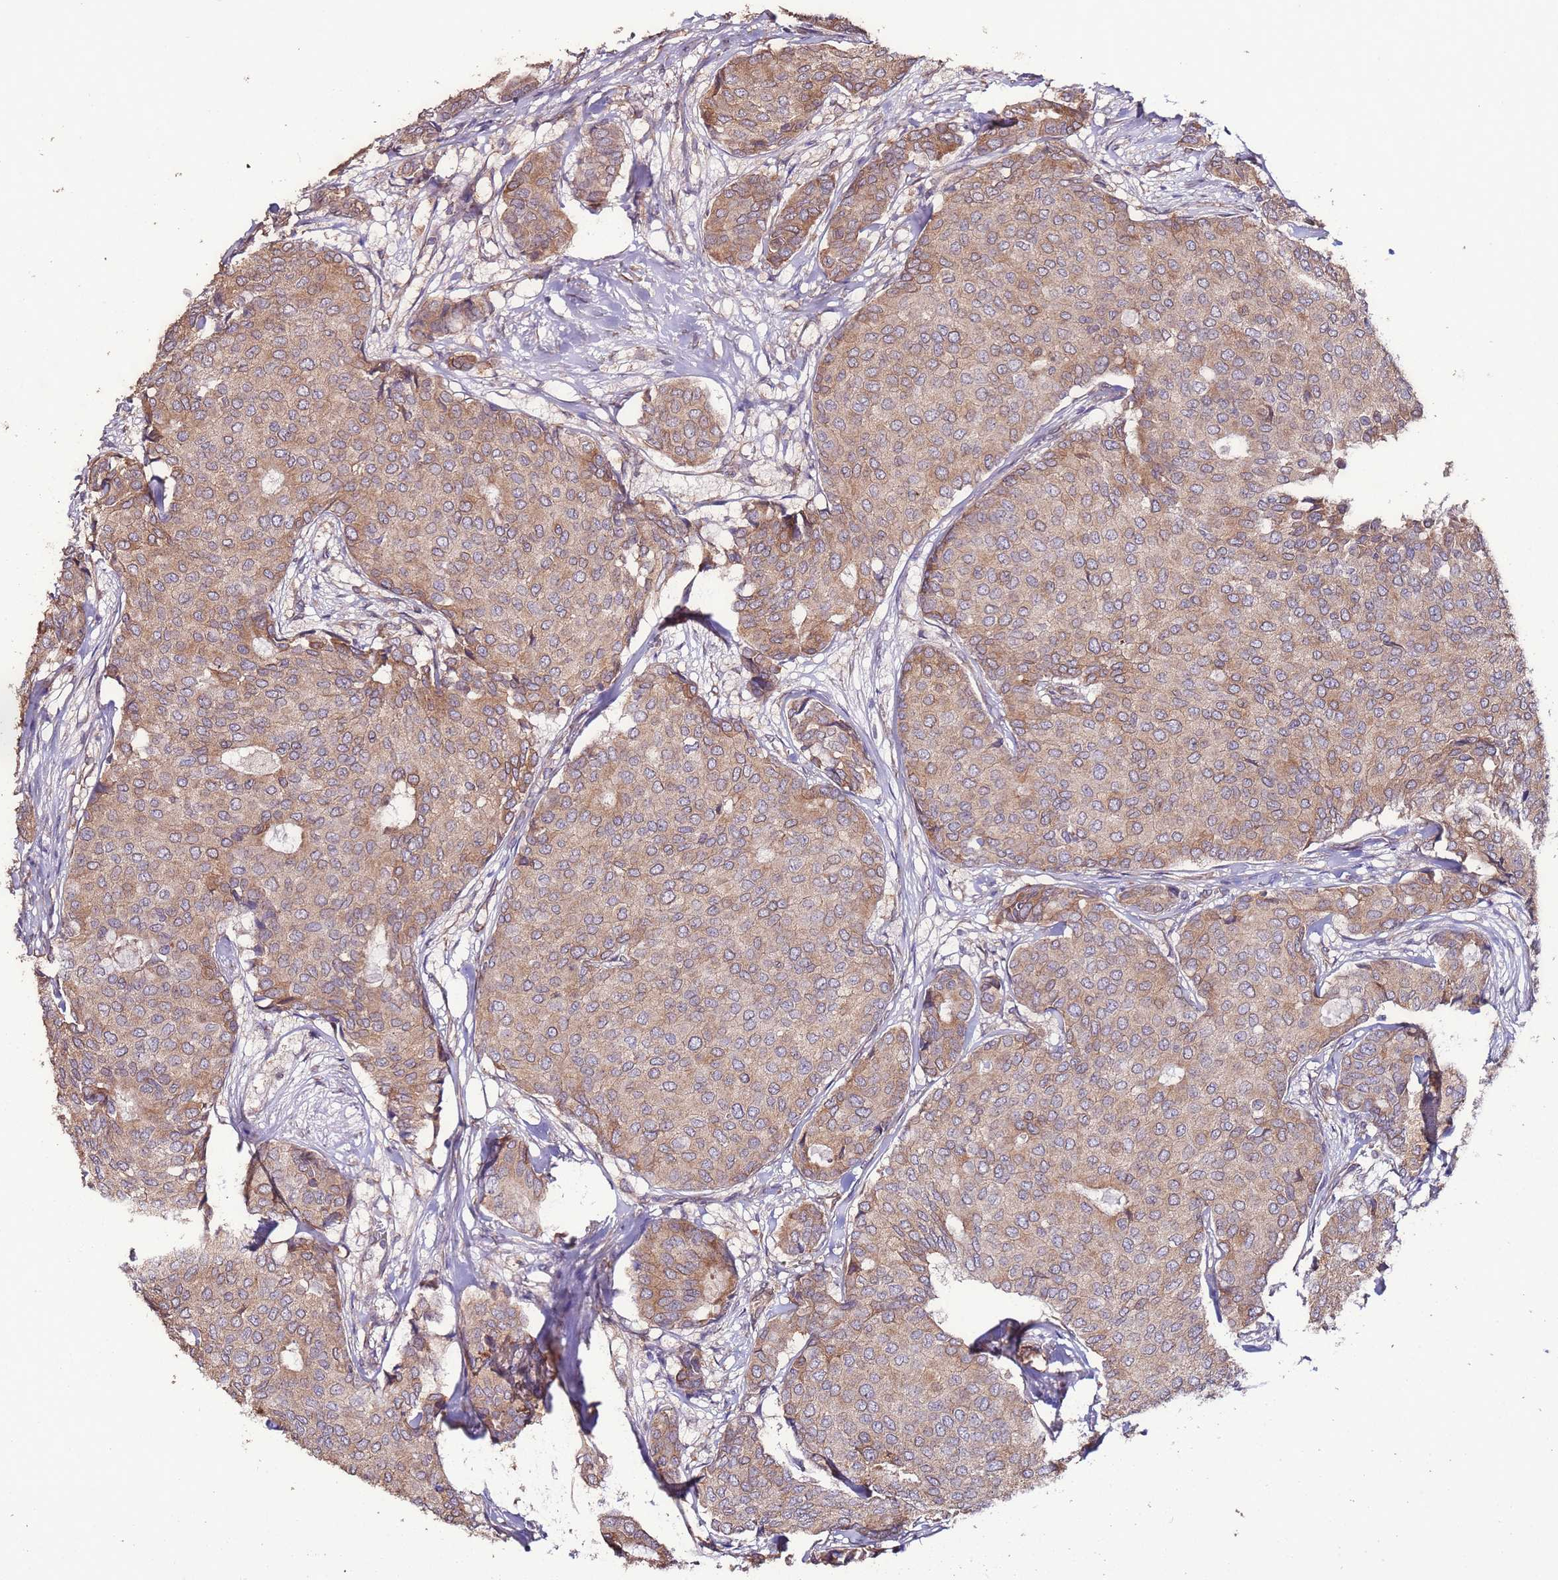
{"staining": {"intensity": "moderate", "quantity": ">75%", "location": "cytoplasmic/membranous"}, "tissue": "breast cancer", "cell_type": "Tumor cells", "image_type": "cancer", "snomed": [{"axis": "morphology", "description": "Duct carcinoma"}, {"axis": "topography", "description": "Breast"}], "caption": "Breast cancer stained for a protein (brown) exhibits moderate cytoplasmic/membranous positive expression in about >75% of tumor cells.", "gene": "SLC41A3", "patient": {"sex": "female", "age": 75}}